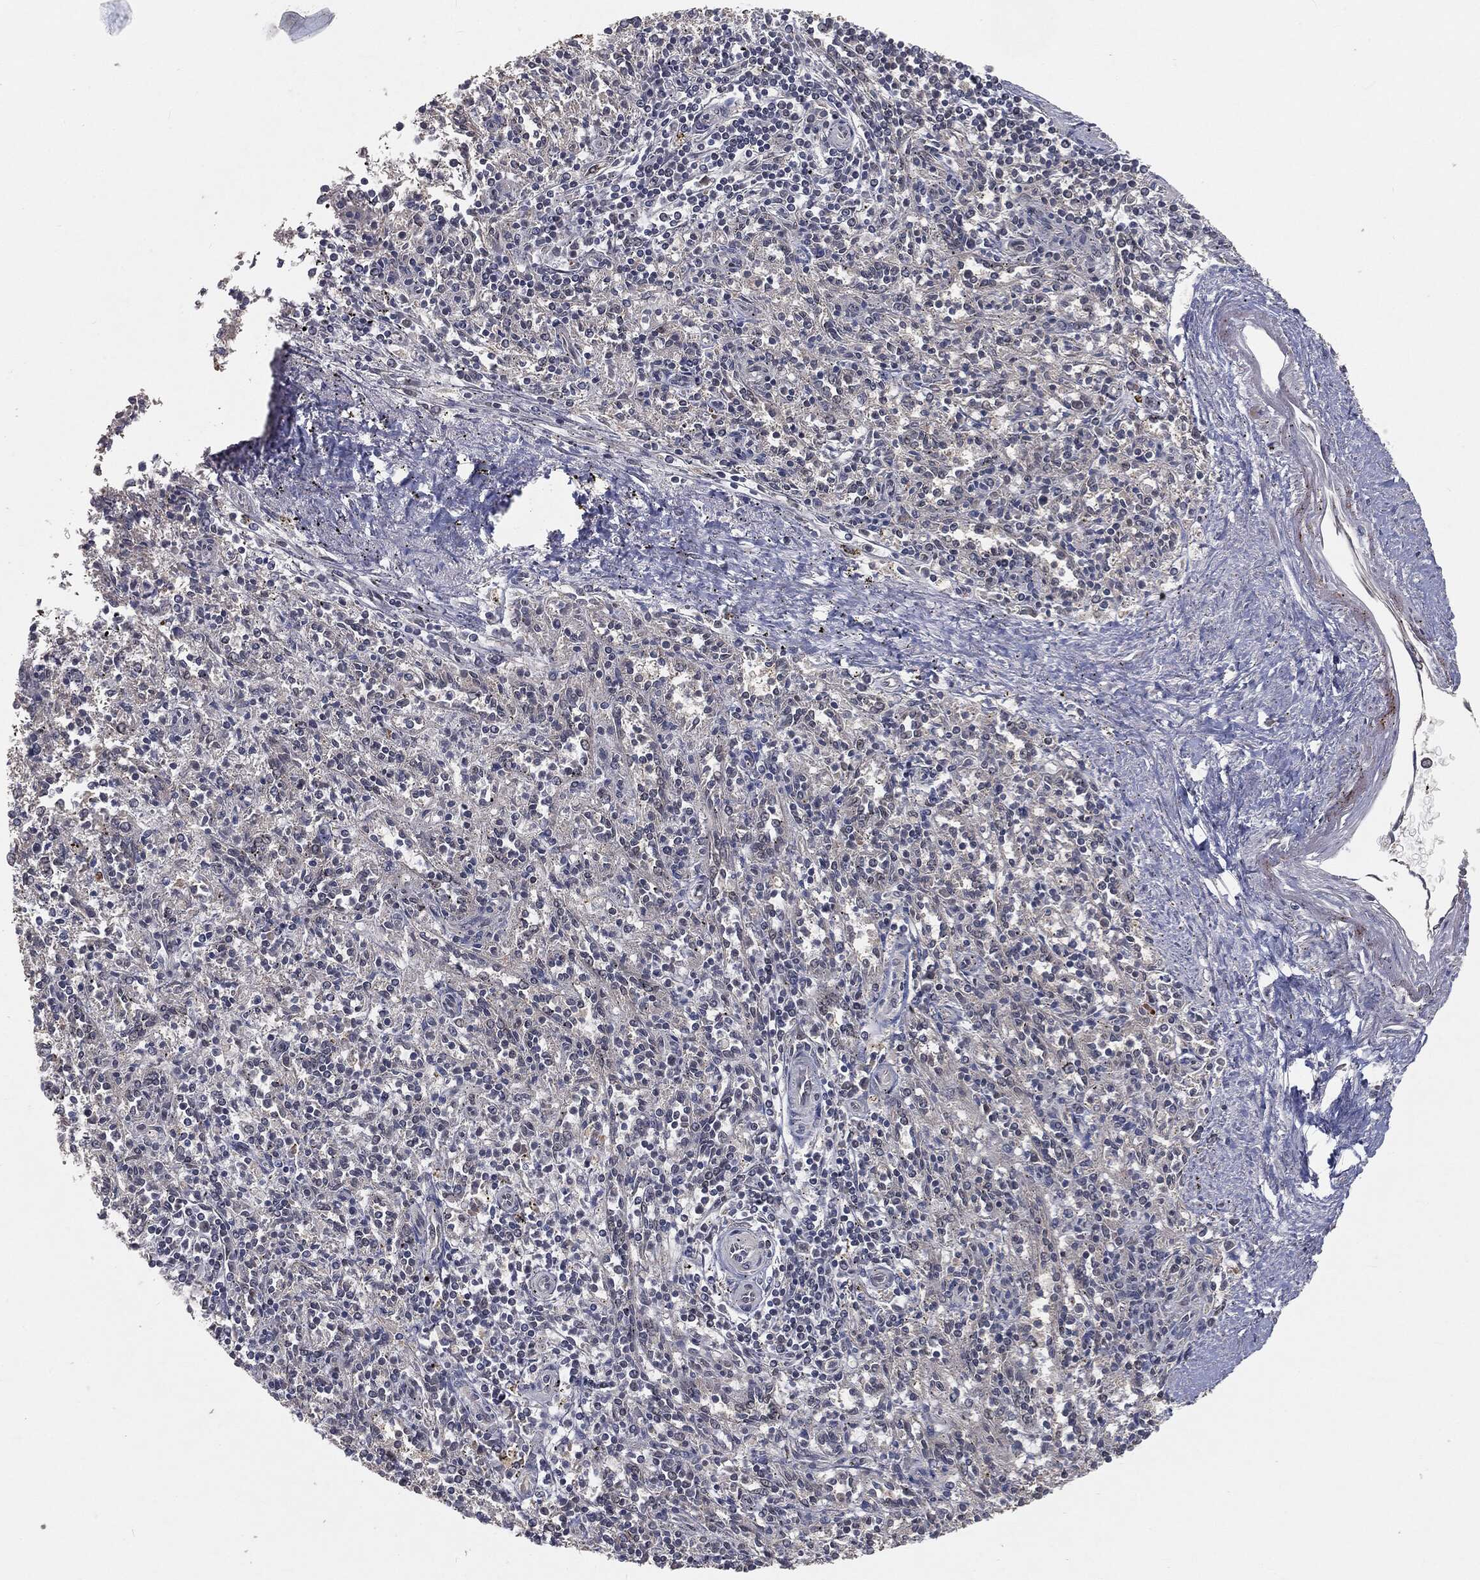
{"staining": {"intensity": "negative", "quantity": "none", "location": "none"}, "tissue": "spleen", "cell_type": "Cells in red pulp", "image_type": "normal", "snomed": [{"axis": "morphology", "description": "Normal tissue, NOS"}, {"axis": "topography", "description": "Spleen"}], "caption": "Protein analysis of benign spleen exhibits no significant staining in cells in red pulp.", "gene": "FBXO7", "patient": {"sex": "male", "age": 69}}